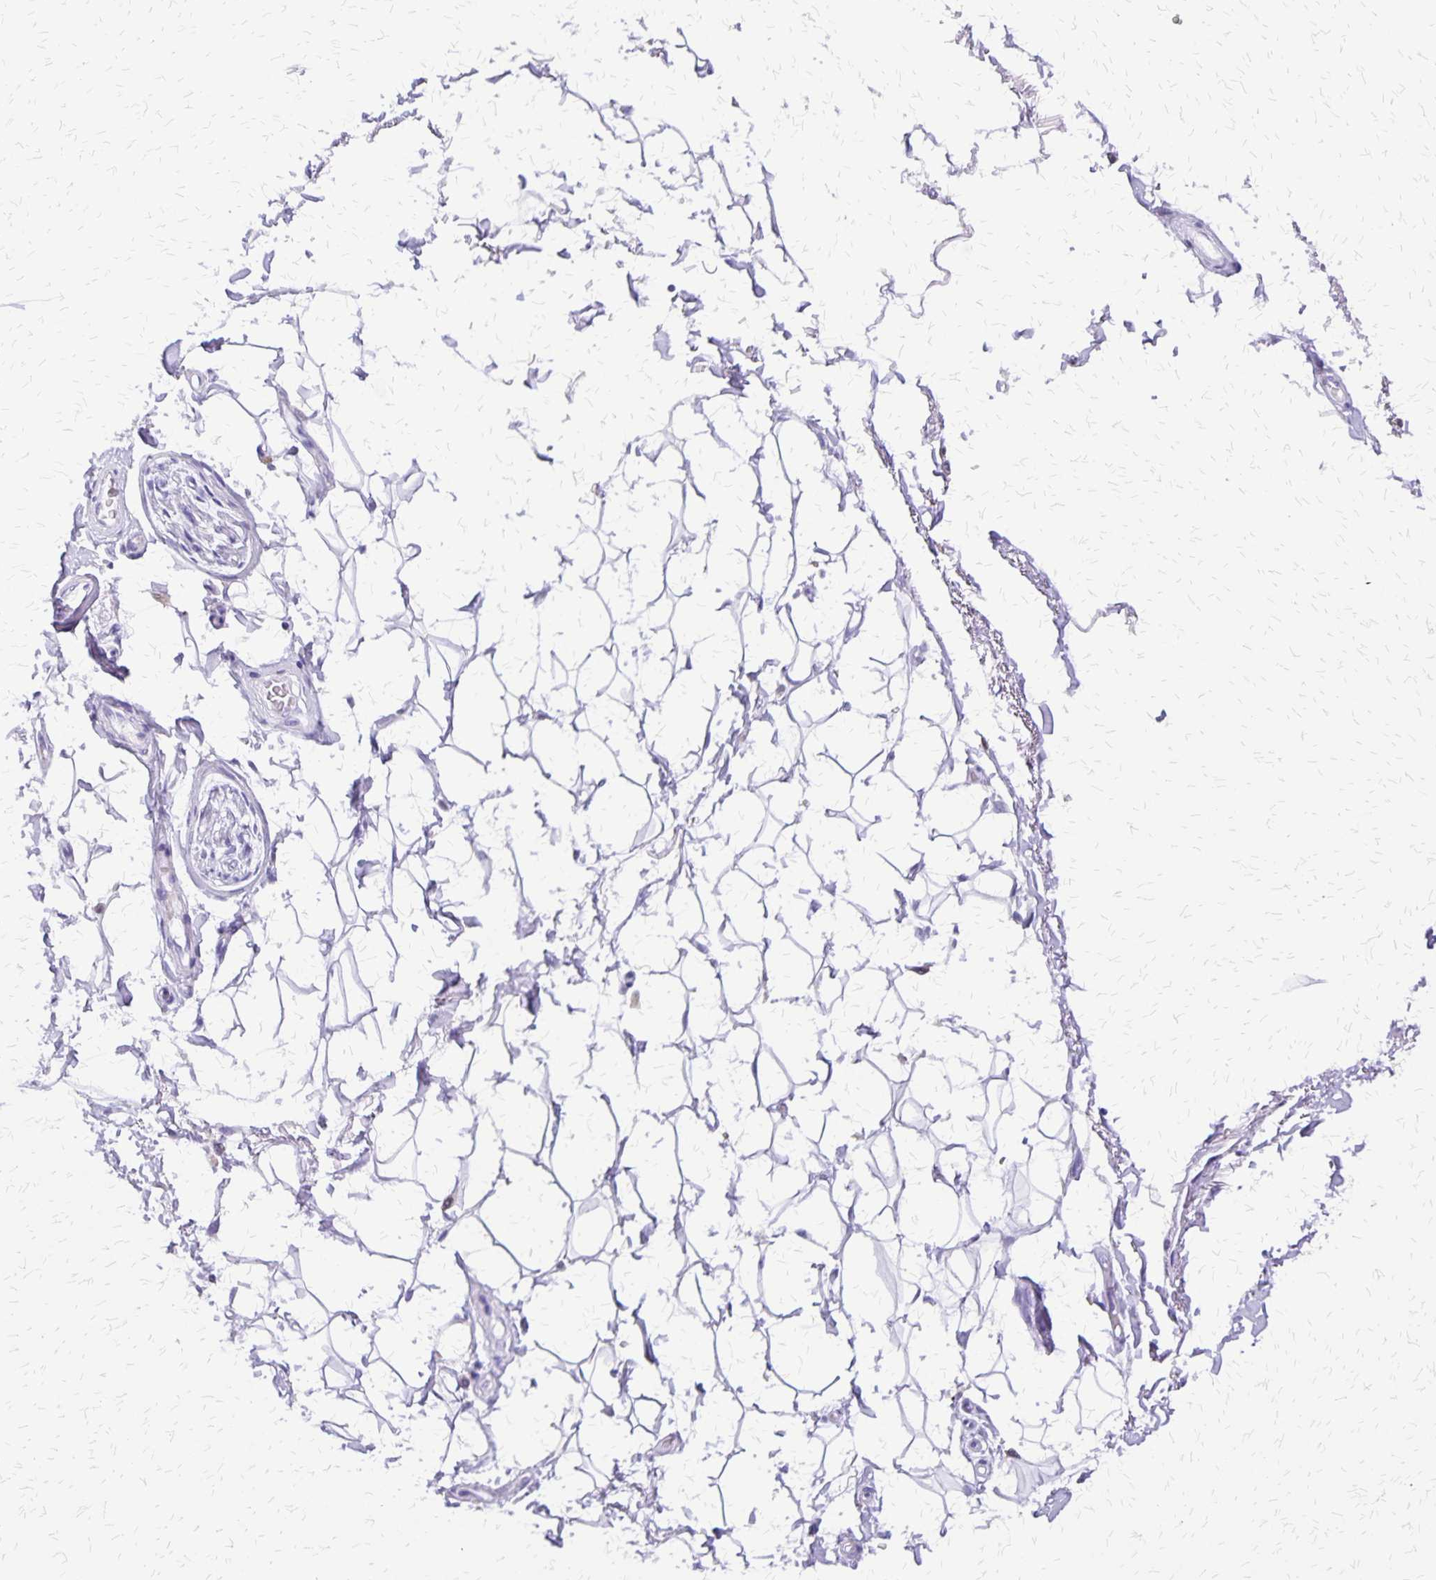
{"staining": {"intensity": "negative", "quantity": "none", "location": "none"}, "tissue": "adipose tissue", "cell_type": "Adipocytes", "image_type": "normal", "snomed": [{"axis": "morphology", "description": "Normal tissue, NOS"}, {"axis": "topography", "description": "Anal"}, {"axis": "topography", "description": "Peripheral nerve tissue"}], "caption": "DAB immunohistochemical staining of normal adipose tissue demonstrates no significant positivity in adipocytes.", "gene": "SLC13A2", "patient": {"sex": "male", "age": 51}}